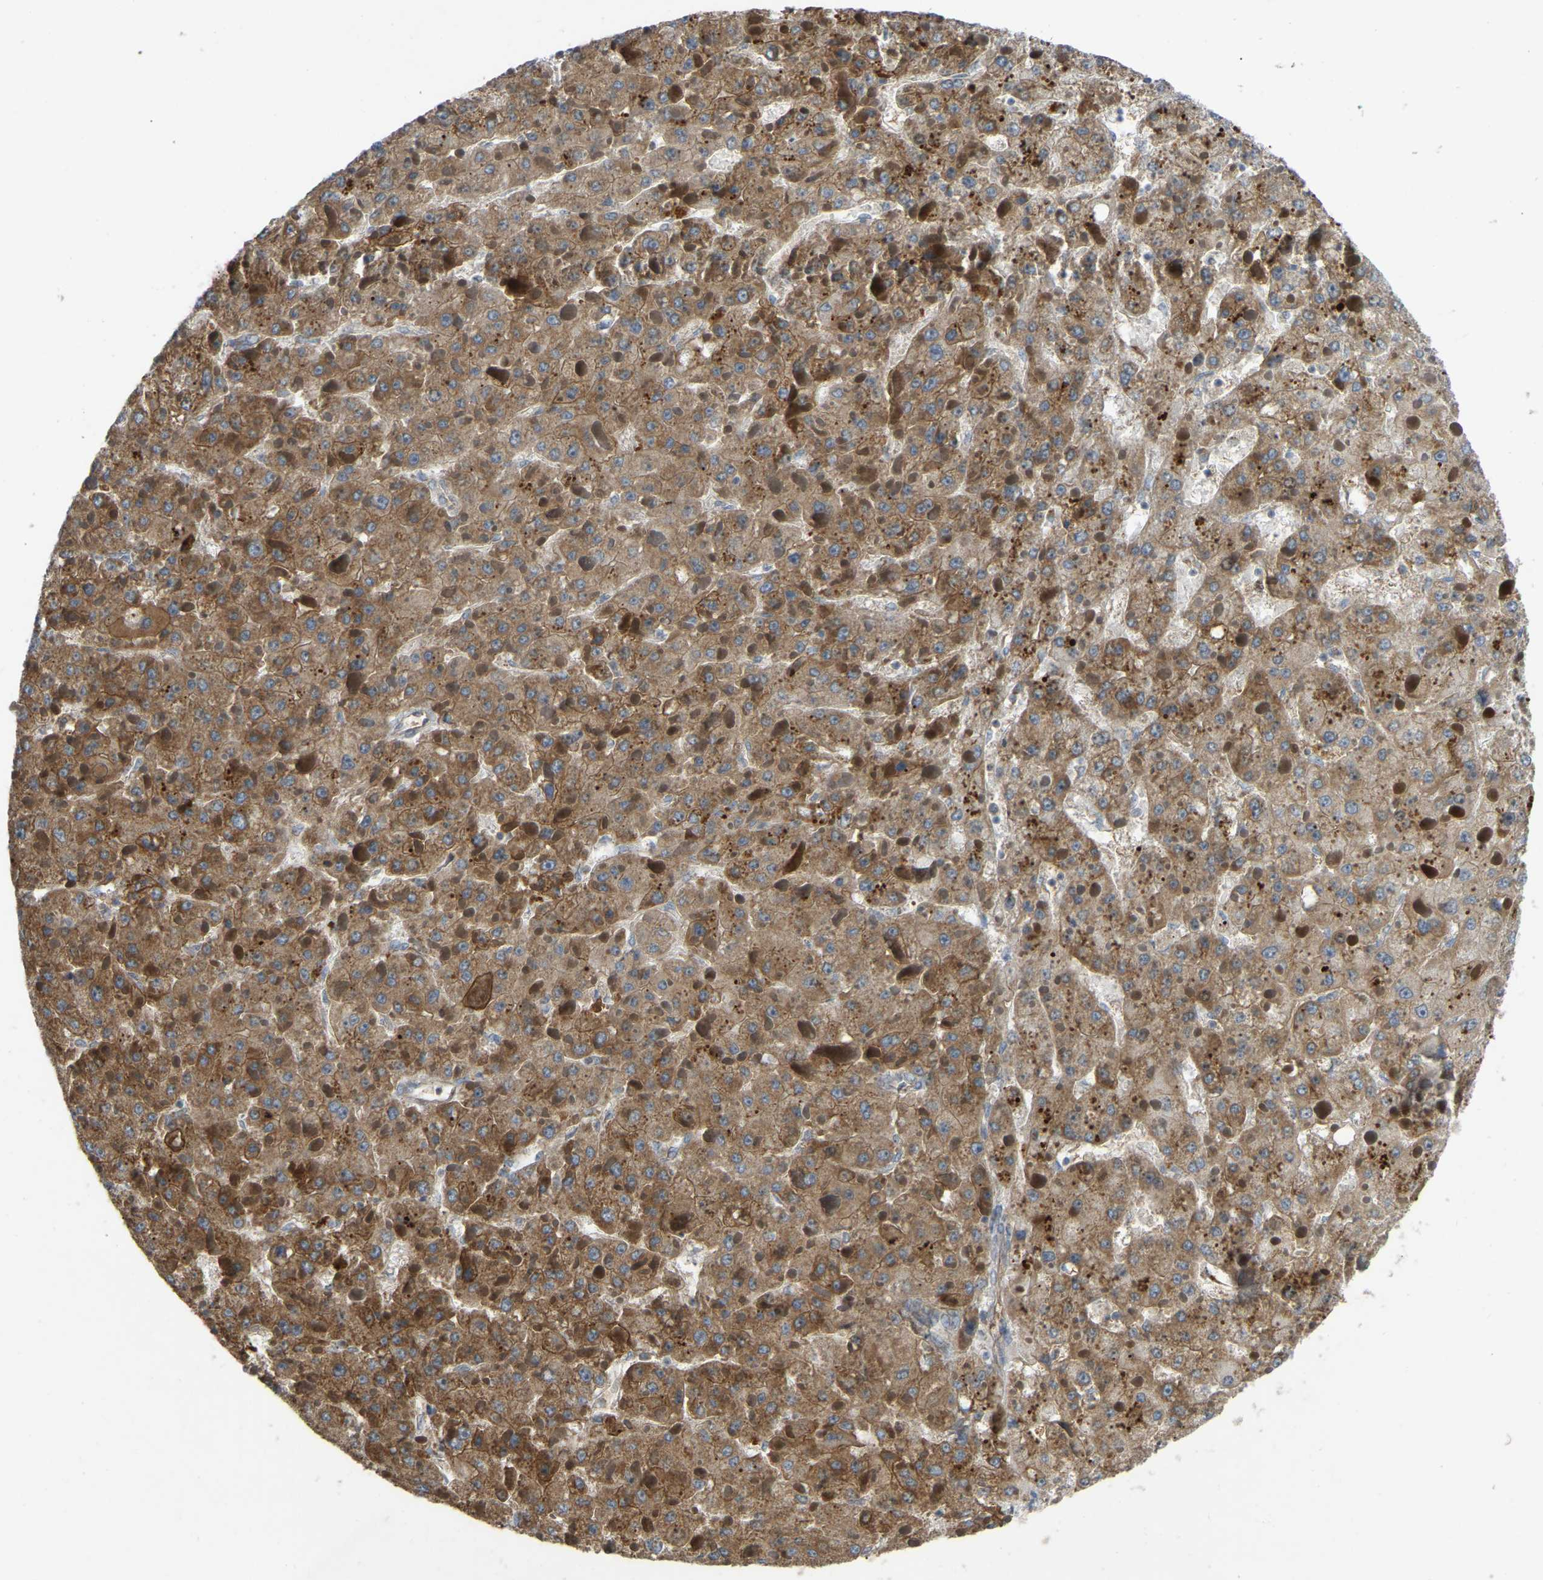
{"staining": {"intensity": "moderate", "quantity": ">75%", "location": "cytoplasmic/membranous"}, "tissue": "liver cancer", "cell_type": "Tumor cells", "image_type": "cancer", "snomed": [{"axis": "morphology", "description": "Carcinoma, Hepatocellular, NOS"}, {"axis": "topography", "description": "Liver"}], "caption": "Immunohistochemistry (IHC) micrograph of human liver hepatocellular carcinoma stained for a protein (brown), which shows medium levels of moderate cytoplasmic/membranous expression in approximately >75% of tumor cells.", "gene": "C21orf91", "patient": {"sex": "female", "age": 73}}